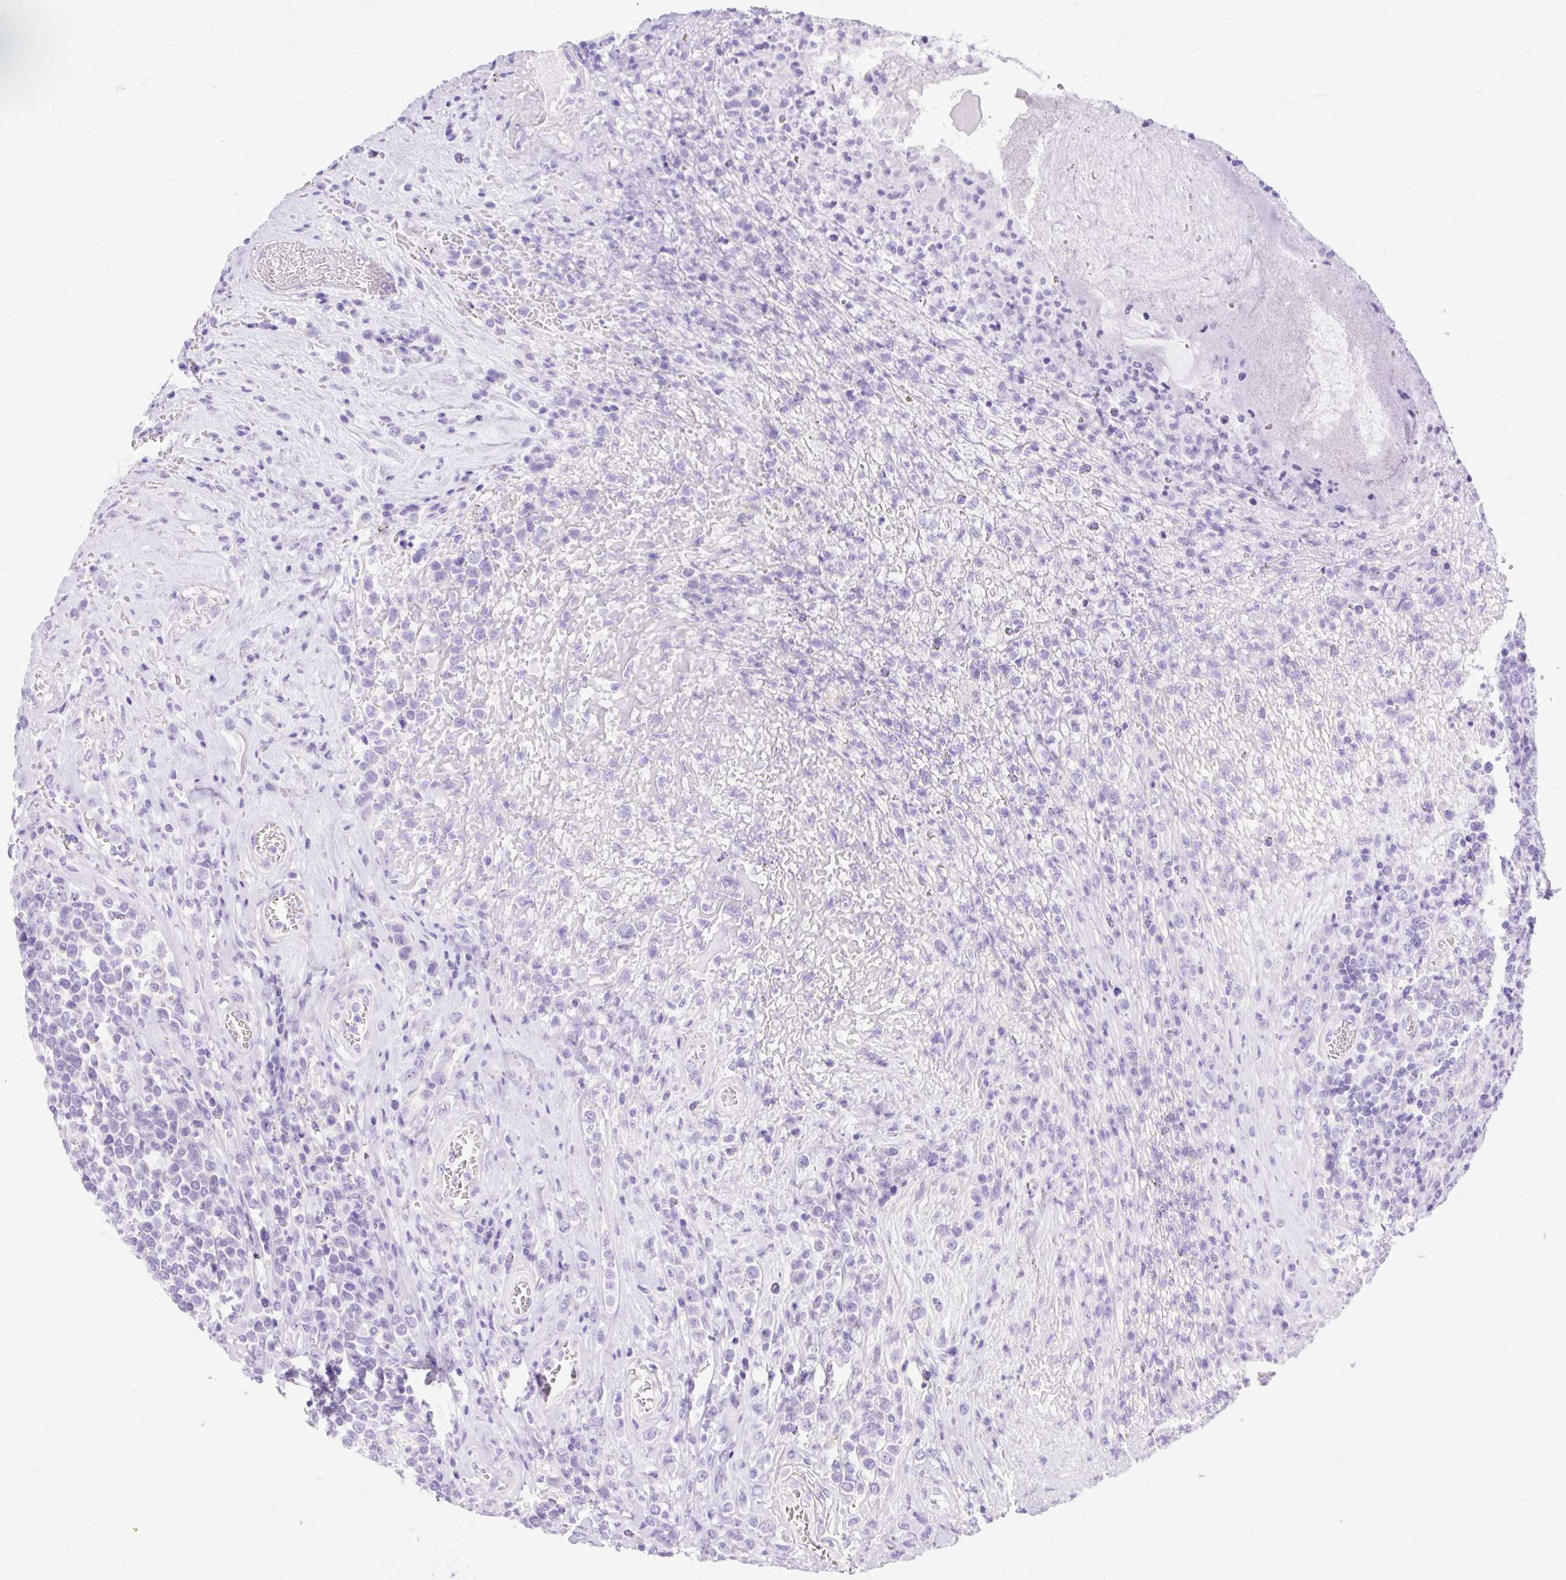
{"staining": {"intensity": "negative", "quantity": "none", "location": "none"}, "tissue": "lymphoma", "cell_type": "Tumor cells", "image_type": "cancer", "snomed": [{"axis": "morphology", "description": "Malignant lymphoma, non-Hodgkin's type, High grade"}, {"axis": "topography", "description": "Soft tissue"}], "caption": "A histopathology image of lymphoma stained for a protein demonstrates no brown staining in tumor cells.", "gene": "MYO6", "patient": {"sex": "female", "age": 56}}